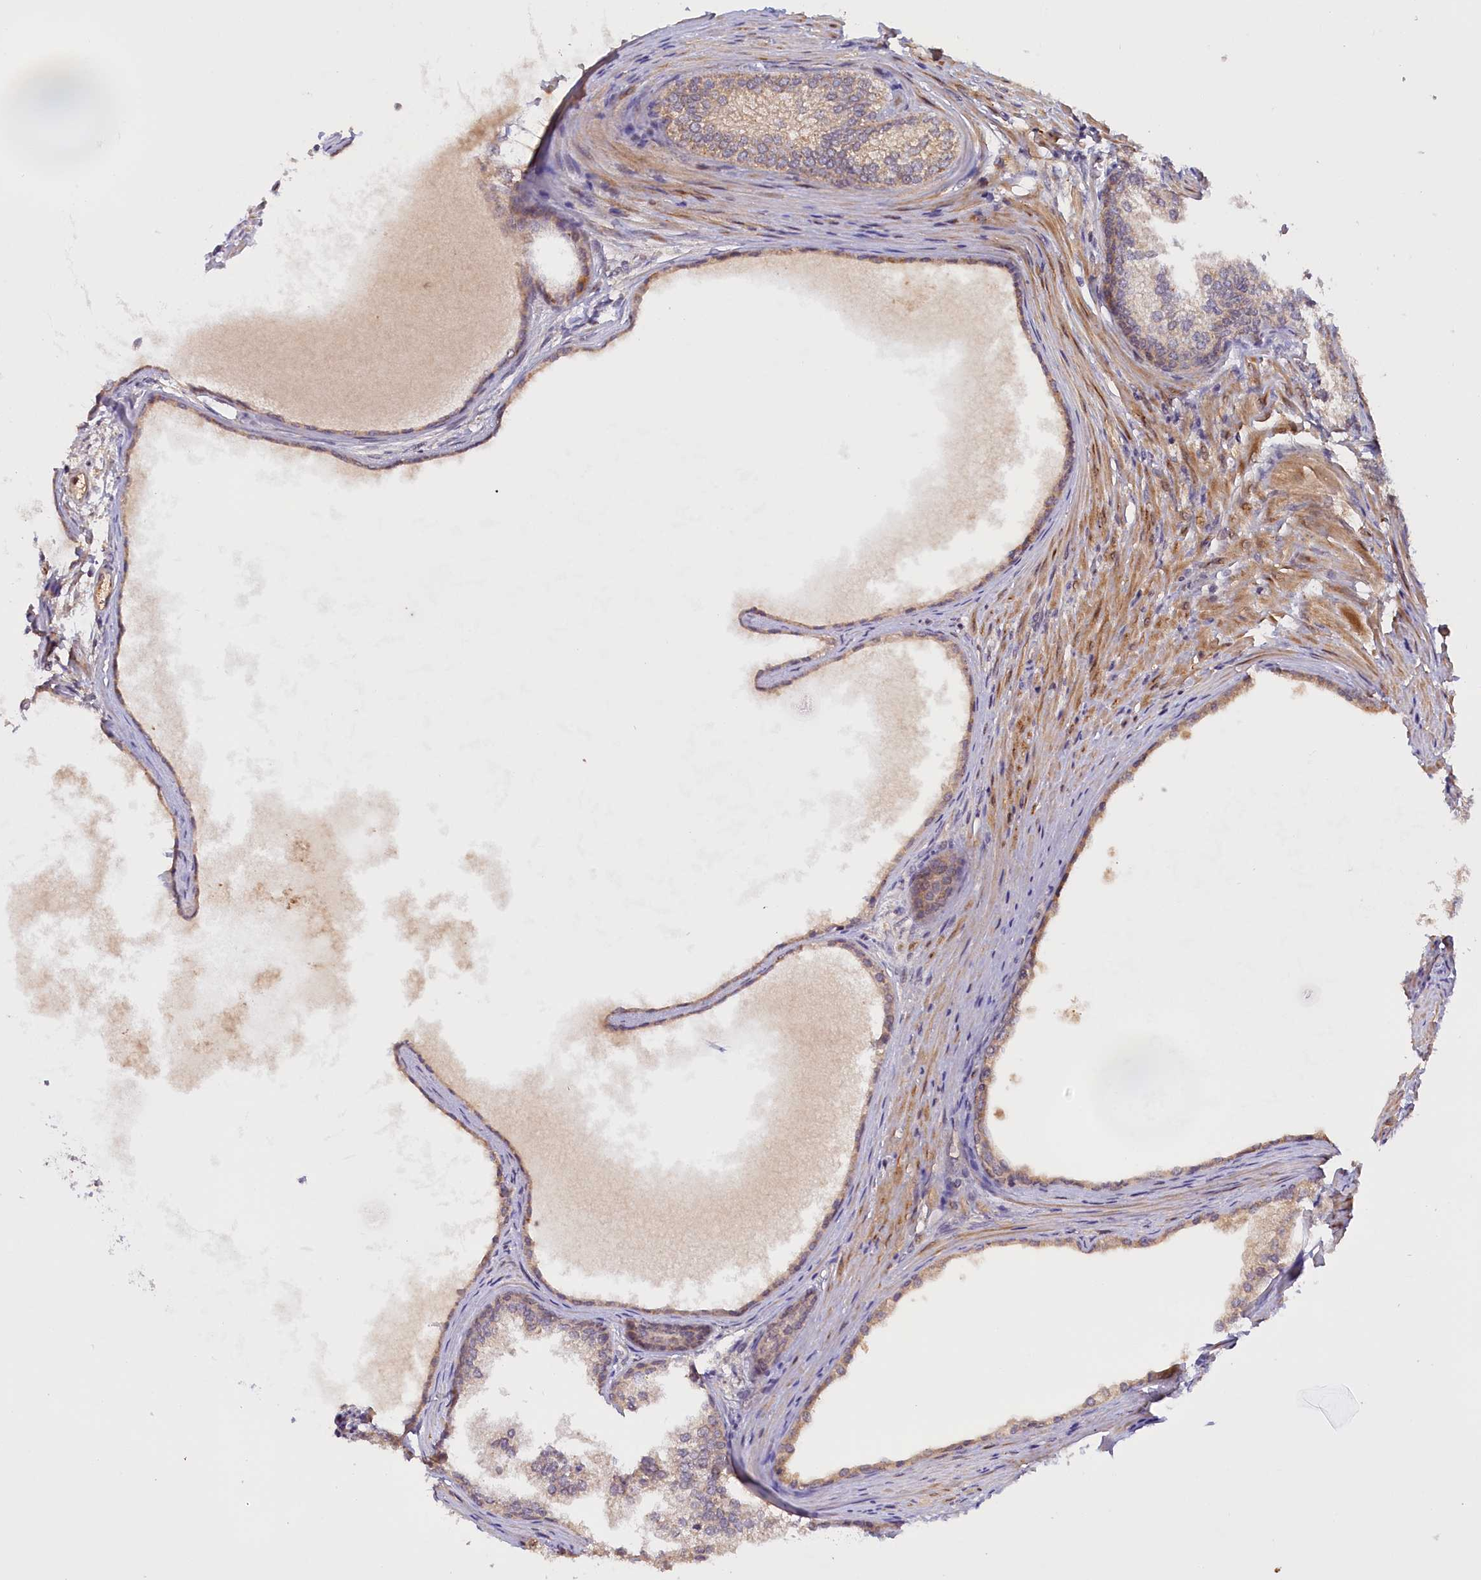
{"staining": {"intensity": "weak", "quantity": ">75%", "location": "cytoplasmic/membranous"}, "tissue": "prostate", "cell_type": "Glandular cells", "image_type": "normal", "snomed": [{"axis": "morphology", "description": "Normal tissue, NOS"}, {"axis": "topography", "description": "Prostate"}], "caption": "Protein expression analysis of benign human prostate reveals weak cytoplasmic/membranous positivity in about >75% of glandular cells. The staining was performed using DAB to visualize the protein expression in brown, while the nuclei were stained in blue with hematoxylin (Magnification: 20x).", "gene": "RRAD", "patient": {"sex": "male", "age": 76}}